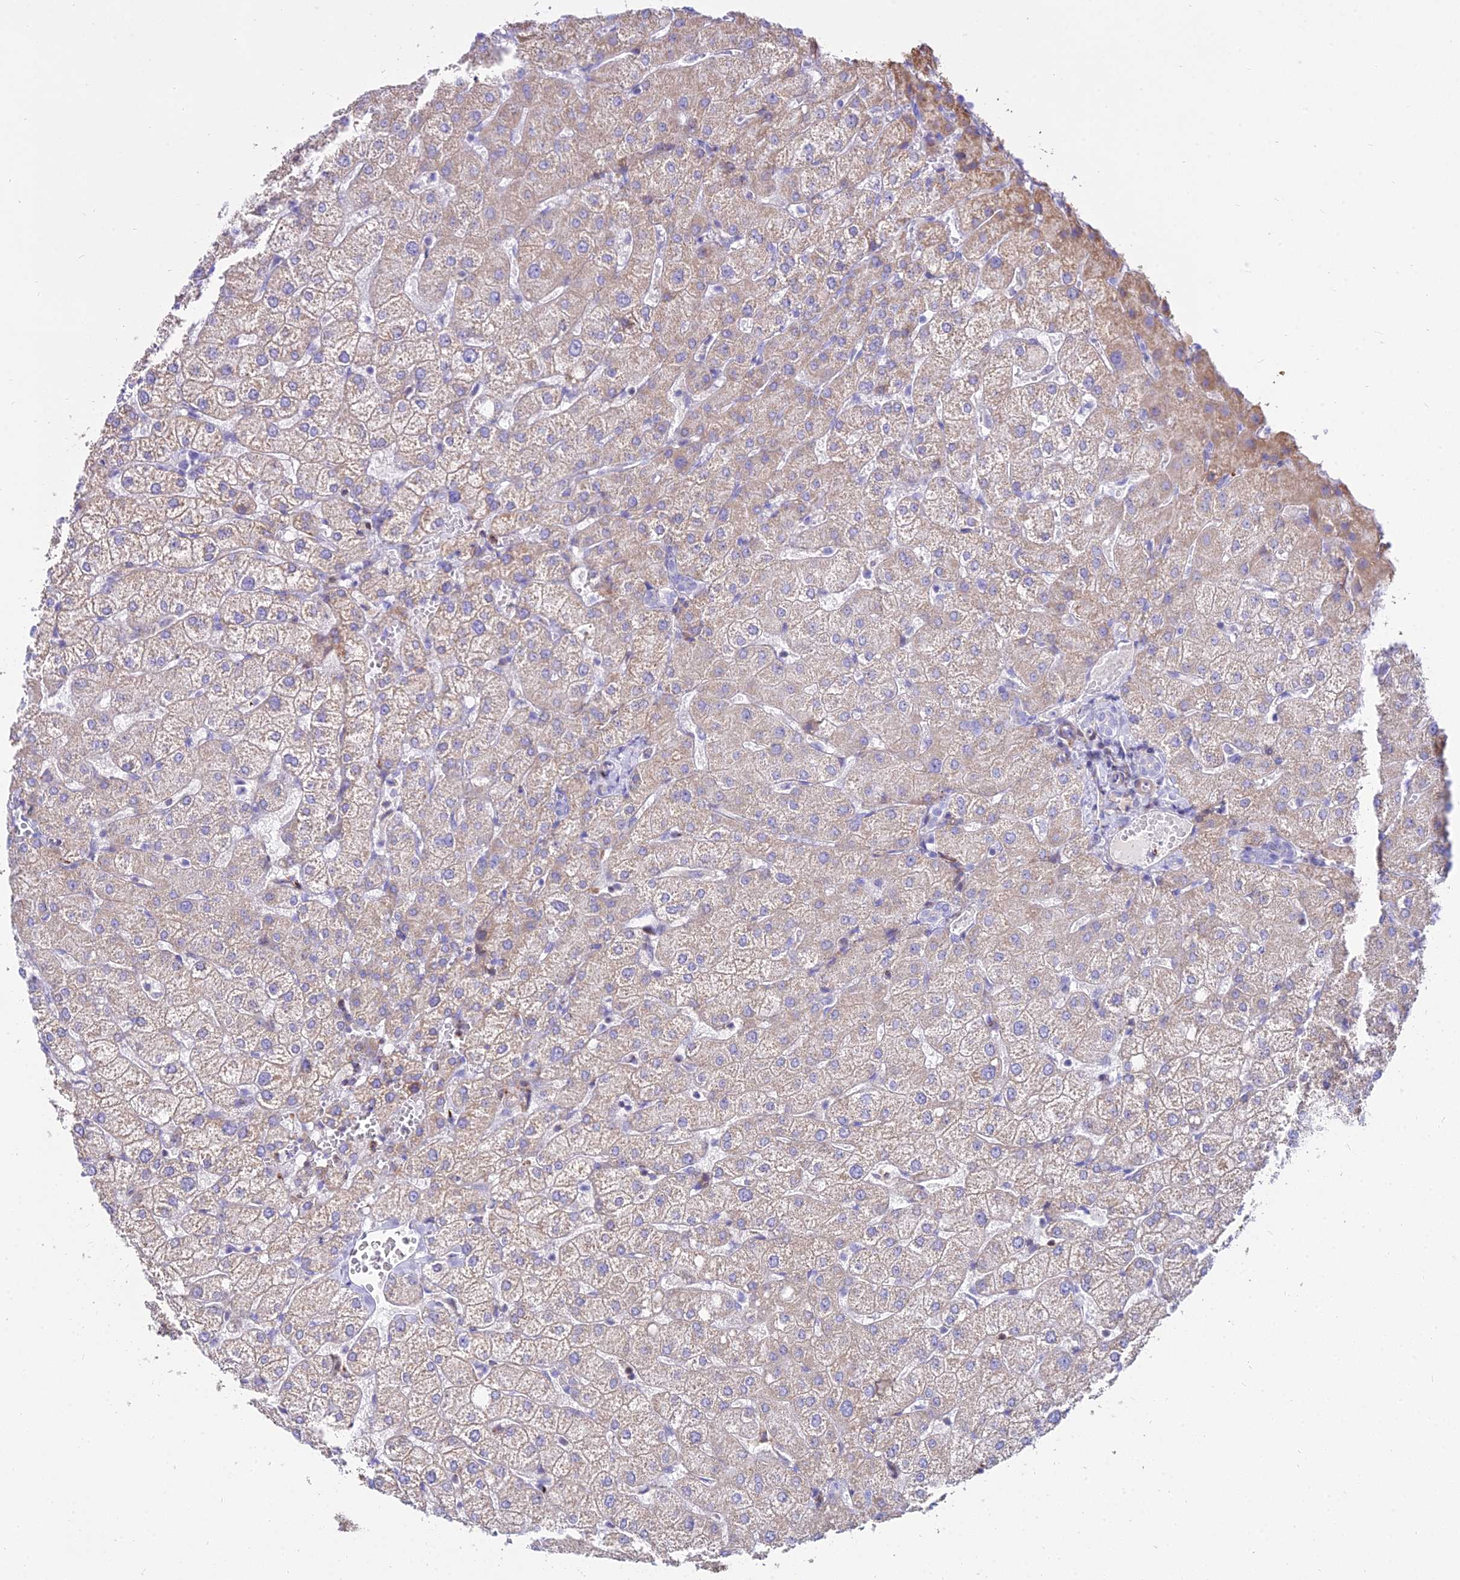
{"staining": {"intensity": "negative", "quantity": "none", "location": "none"}, "tissue": "liver", "cell_type": "Cholangiocytes", "image_type": "normal", "snomed": [{"axis": "morphology", "description": "Normal tissue, NOS"}, {"axis": "topography", "description": "Liver"}], "caption": "The micrograph displays no significant staining in cholangiocytes of liver. (Immunohistochemistry, brightfield microscopy, high magnification).", "gene": "DLX1", "patient": {"sex": "female", "age": 54}}